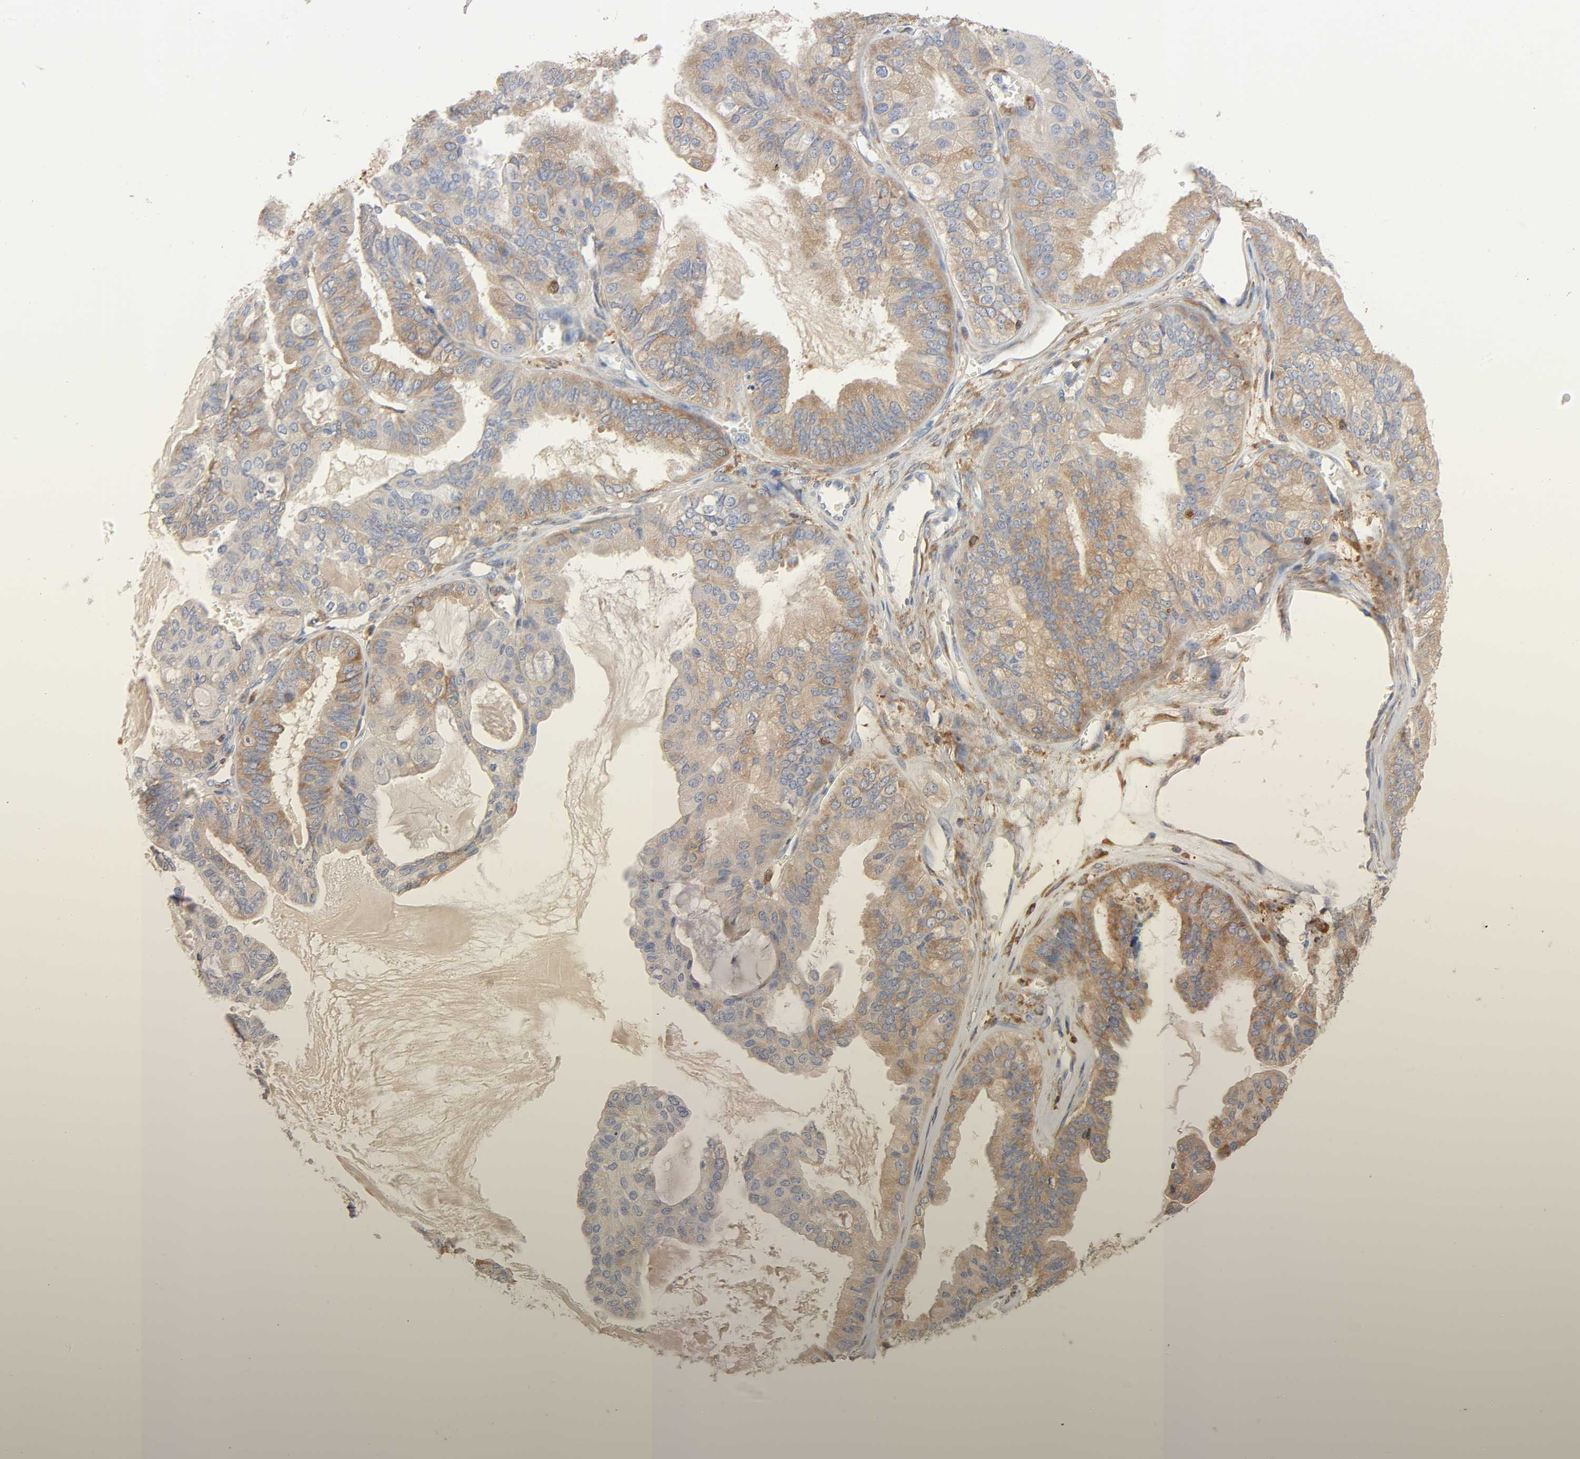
{"staining": {"intensity": "moderate", "quantity": ">75%", "location": "cytoplasmic/membranous"}, "tissue": "ovarian cancer", "cell_type": "Tumor cells", "image_type": "cancer", "snomed": [{"axis": "morphology", "description": "Carcinoma, NOS"}, {"axis": "morphology", "description": "Carcinoma, endometroid"}, {"axis": "topography", "description": "Ovary"}], "caption": "Tumor cells exhibit medium levels of moderate cytoplasmic/membranous expression in approximately >75% of cells in human ovarian cancer.", "gene": "BIN1", "patient": {"sex": "female", "age": 50}}